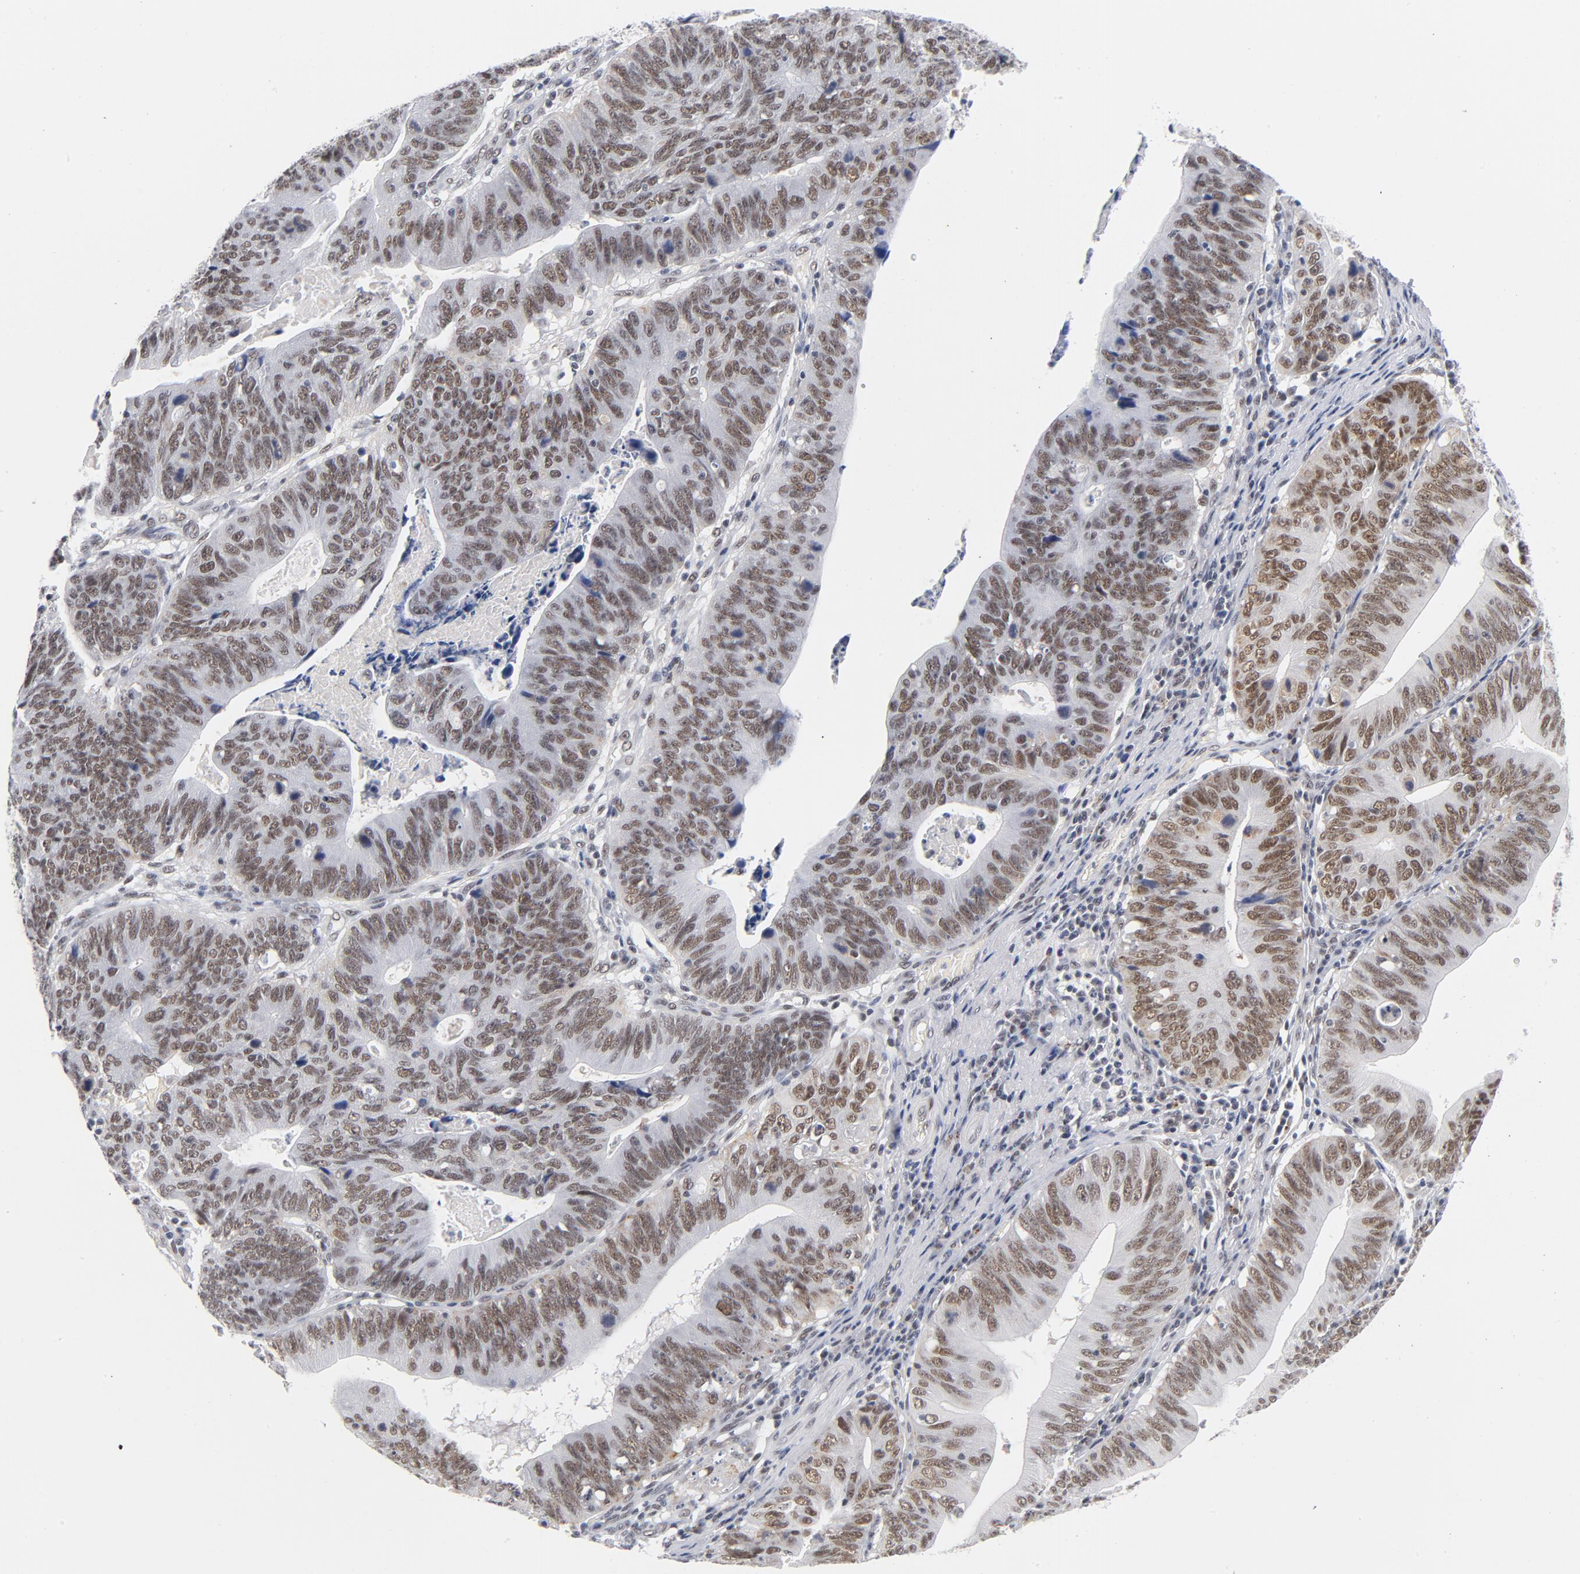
{"staining": {"intensity": "moderate", "quantity": ">75%", "location": "nuclear"}, "tissue": "stomach cancer", "cell_type": "Tumor cells", "image_type": "cancer", "snomed": [{"axis": "morphology", "description": "Adenocarcinoma, NOS"}, {"axis": "topography", "description": "Stomach"}], "caption": "Immunohistochemical staining of stomach adenocarcinoma displays moderate nuclear protein expression in about >75% of tumor cells. (DAB (3,3'-diaminobenzidine) = brown stain, brightfield microscopy at high magnification).", "gene": "BAP1", "patient": {"sex": "male", "age": 59}}